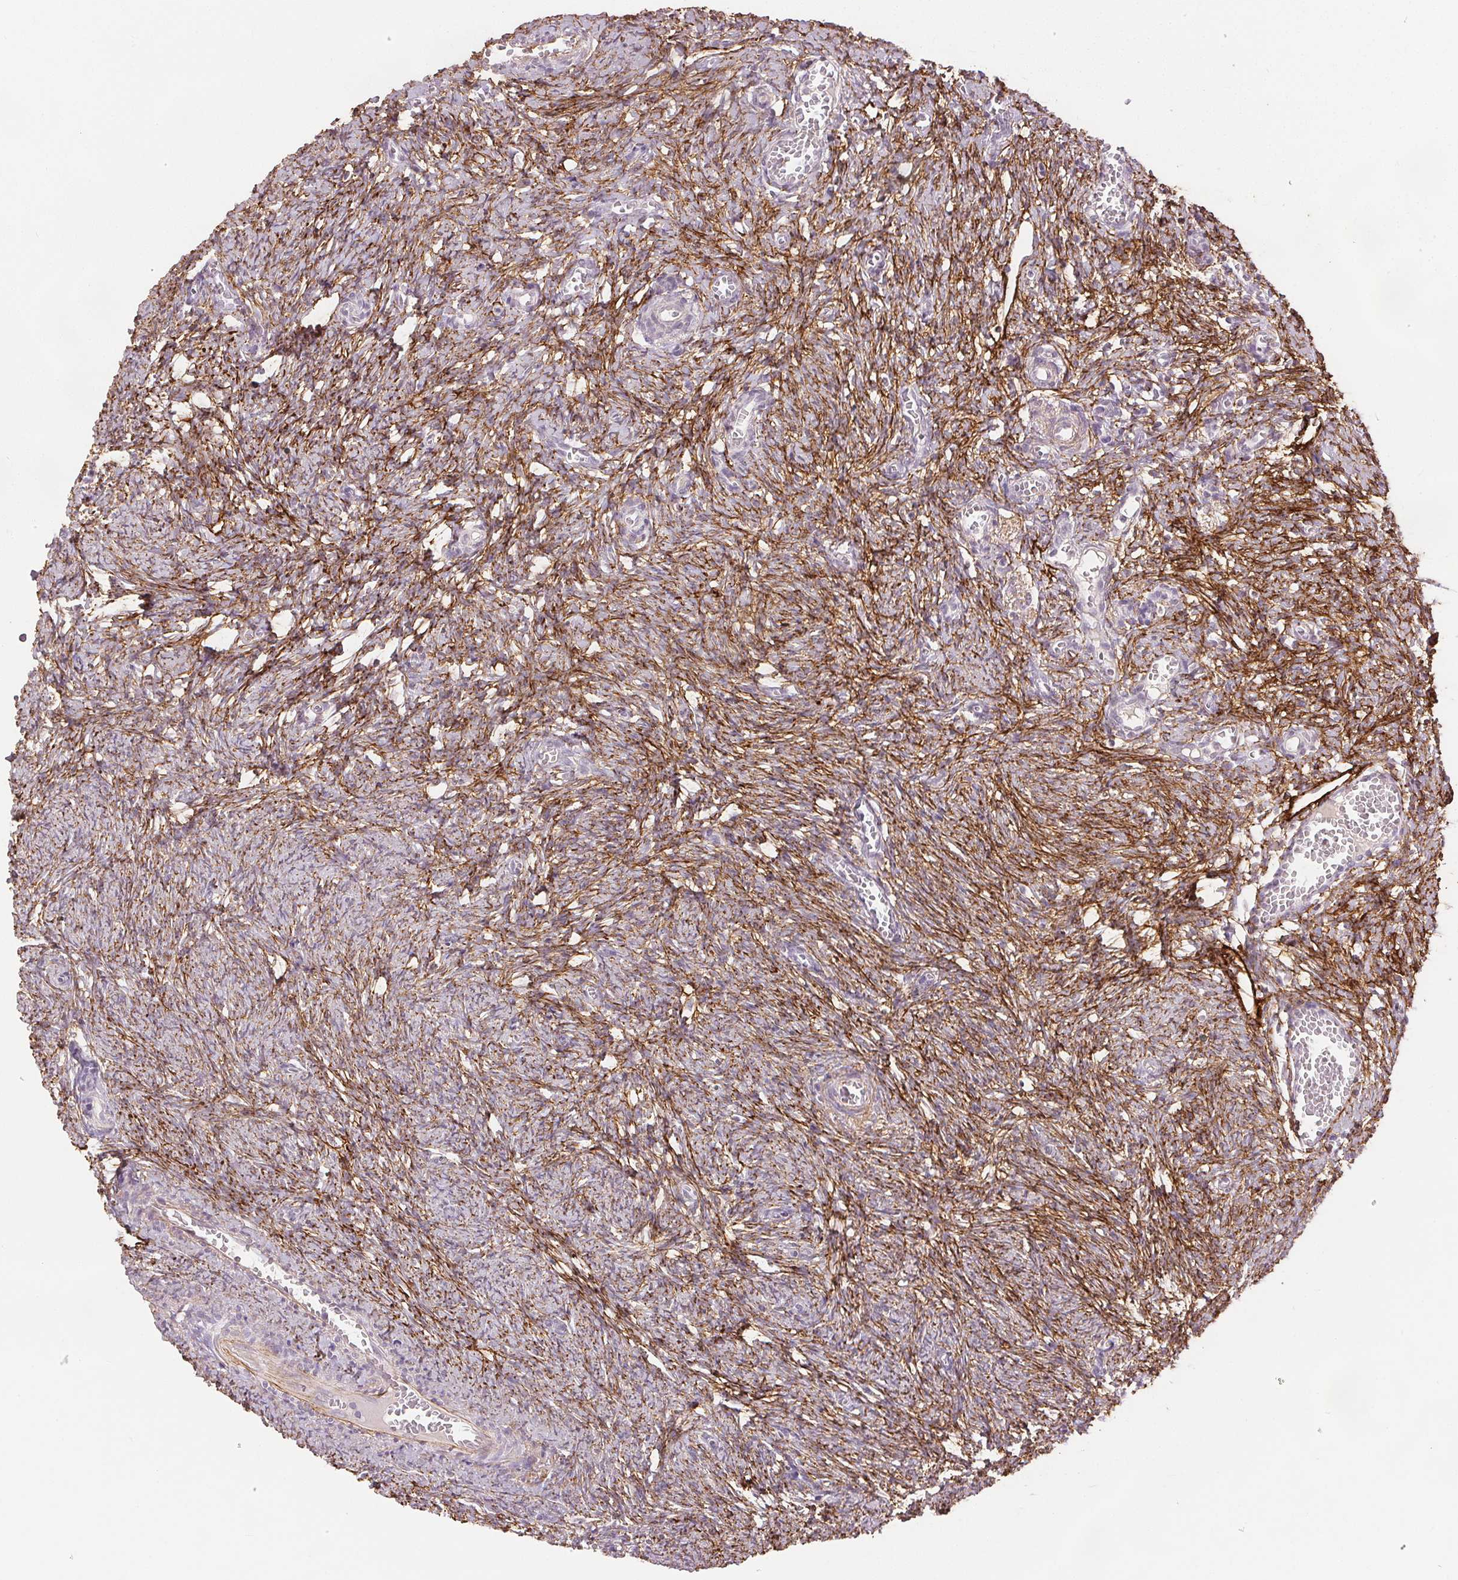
{"staining": {"intensity": "negative", "quantity": "none", "location": "none"}, "tissue": "ovary", "cell_type": "Follicle cells", "image_type": "normal", "snomed": [{"axis": "morphology", "description": "Normal tissue, NOS"}, {"axis": "topography", "description": "Ovary"}], "caption": "Immunohistochemistry (IHC) of benign human ovary shows no staining in follicle cells.", "gene": "FBN1", "patient": {"sex": "female", "age": 41}}